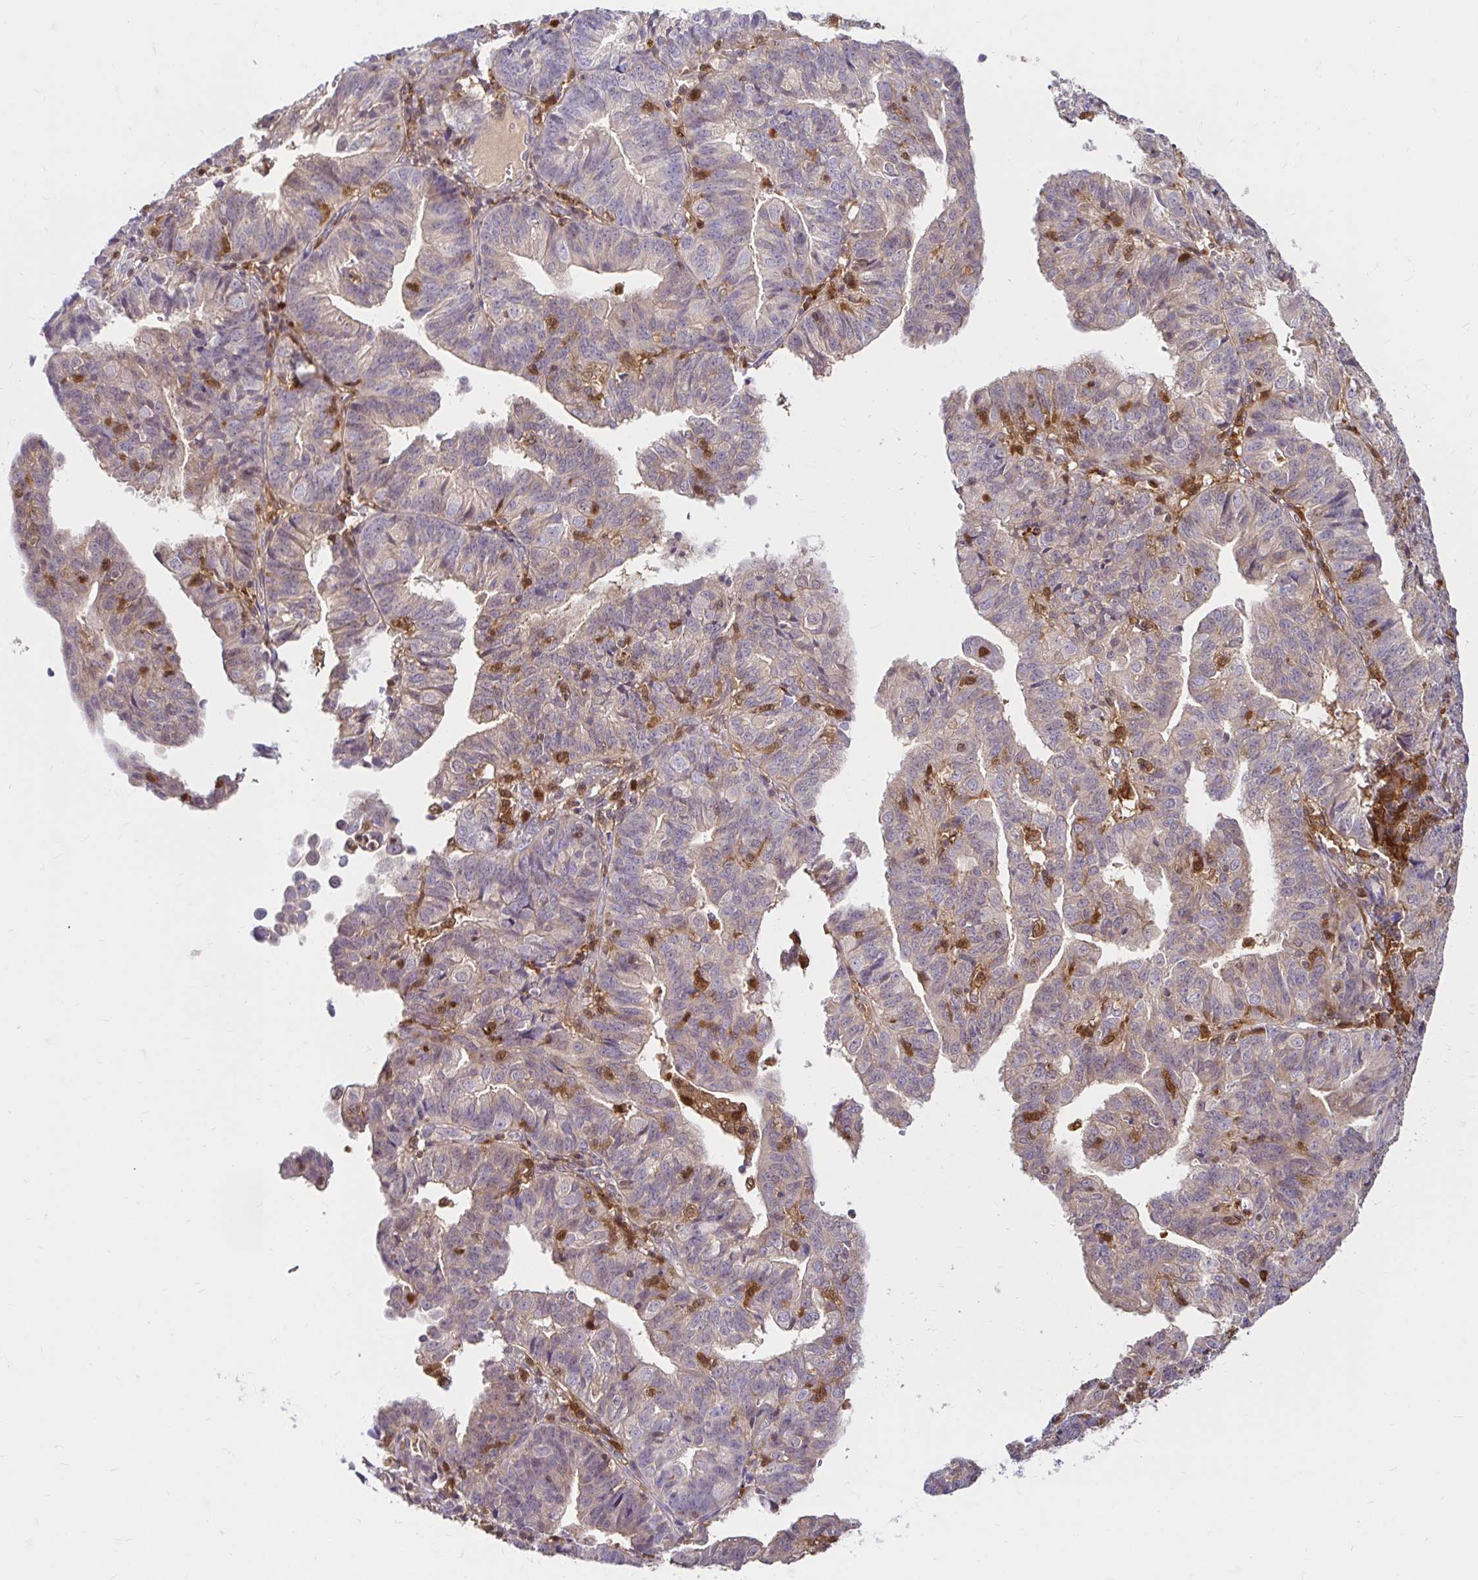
{"staining": {"intensity": "negative", "quantity": "none", "location": "none"}, "tissue": "endometrial cancer", "cell_type": "Tumor cells", "image_type": "cancer", "snomed": [{"axis": "morphology", "description": "Adenocarcinoma, NOS"}, {"axis": "topography", "description": "Endometrium"}], "caption": "High magnification brightfield microscopy of endometrial cancer stained with DAB (brown) and counterstained with hematoxylin (blue): tumor cells show no significant staining. Nuclei are stained in blue.", "gene": "PYCARD", "patient": {"sex": "female", "age": 56}}